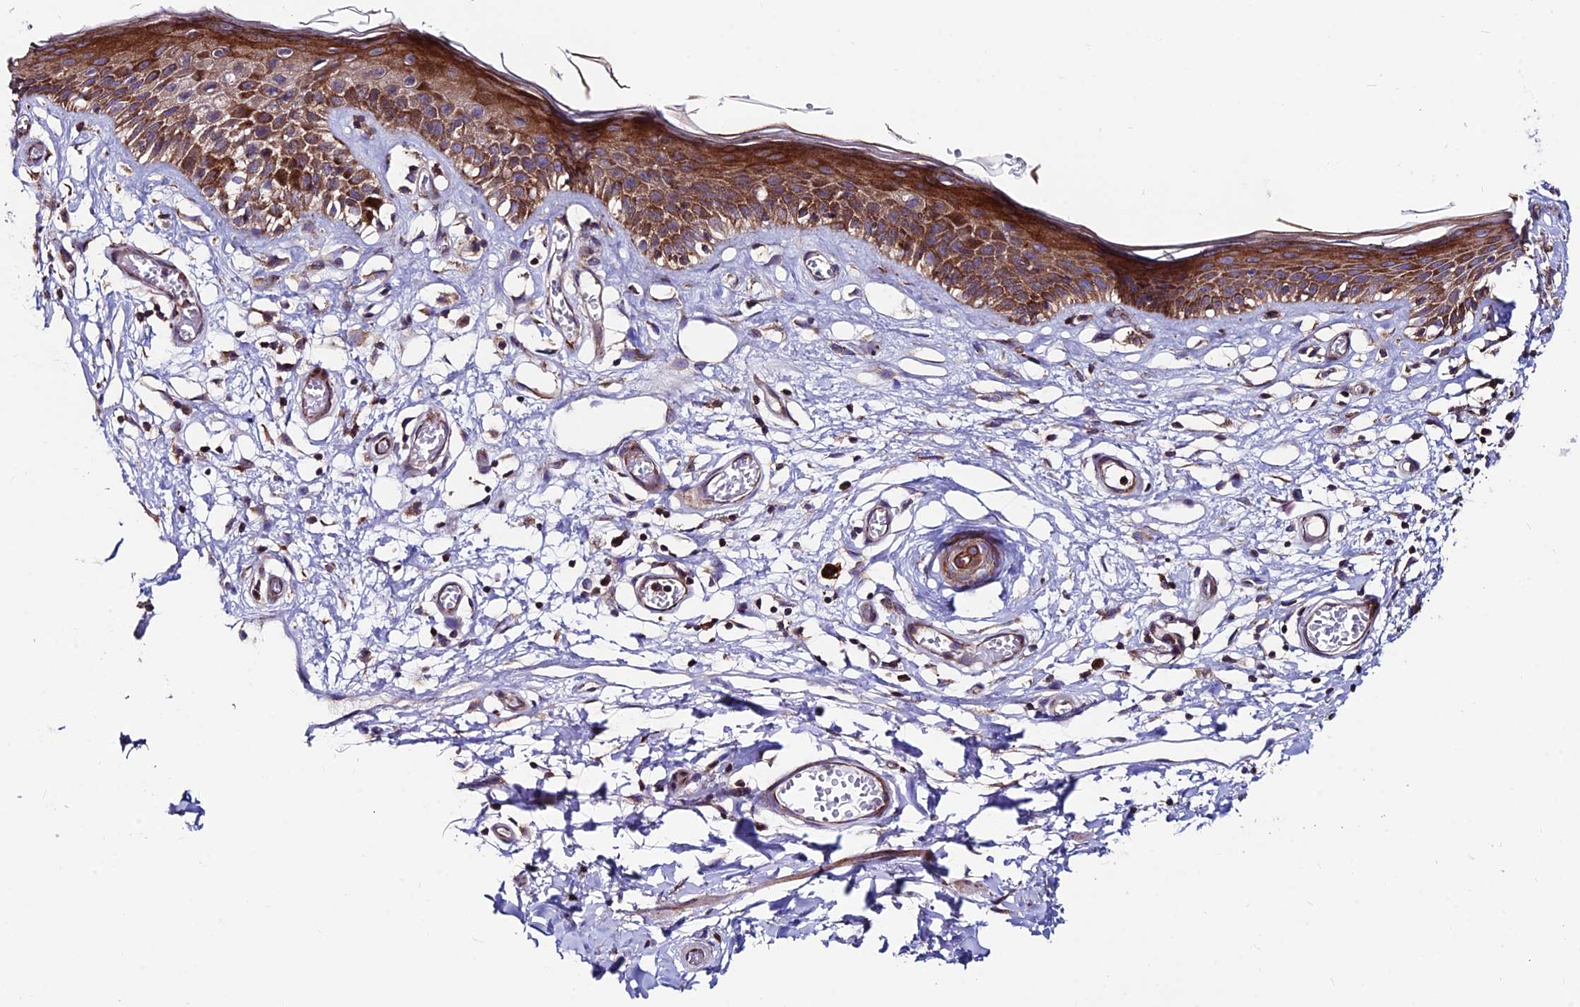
{"staining": {"intensity": "strong", "quantity": ">75%", "location": "cytoplasmic/membranous"}, "tissue": "skin", "cell_type": "Epidermal cells", "image_type": "normal", "snomed": [{"axis": "morphology", "description": "Normal tissue, NOS"}, {"axis": "topography", "description": "Adipose tissue"}, {"axis": "topography", "description": "Vascular tissue"}, {"axis": "topography", "description": "Vulva"}, {"axis": "topography", "description": "Peripheral nerve tissue"}], "caption": "High-magnification brightfield microscopy of unremarkable skin stained with DAB (brown) and counterstained with hematoxylin (blue). epidermal cells exhibit strong cytoplasmic/membranous staining is identified in about>75% of cells.", "gene": "EIF3K", "patient": {"sex": "female", "age": 86}}